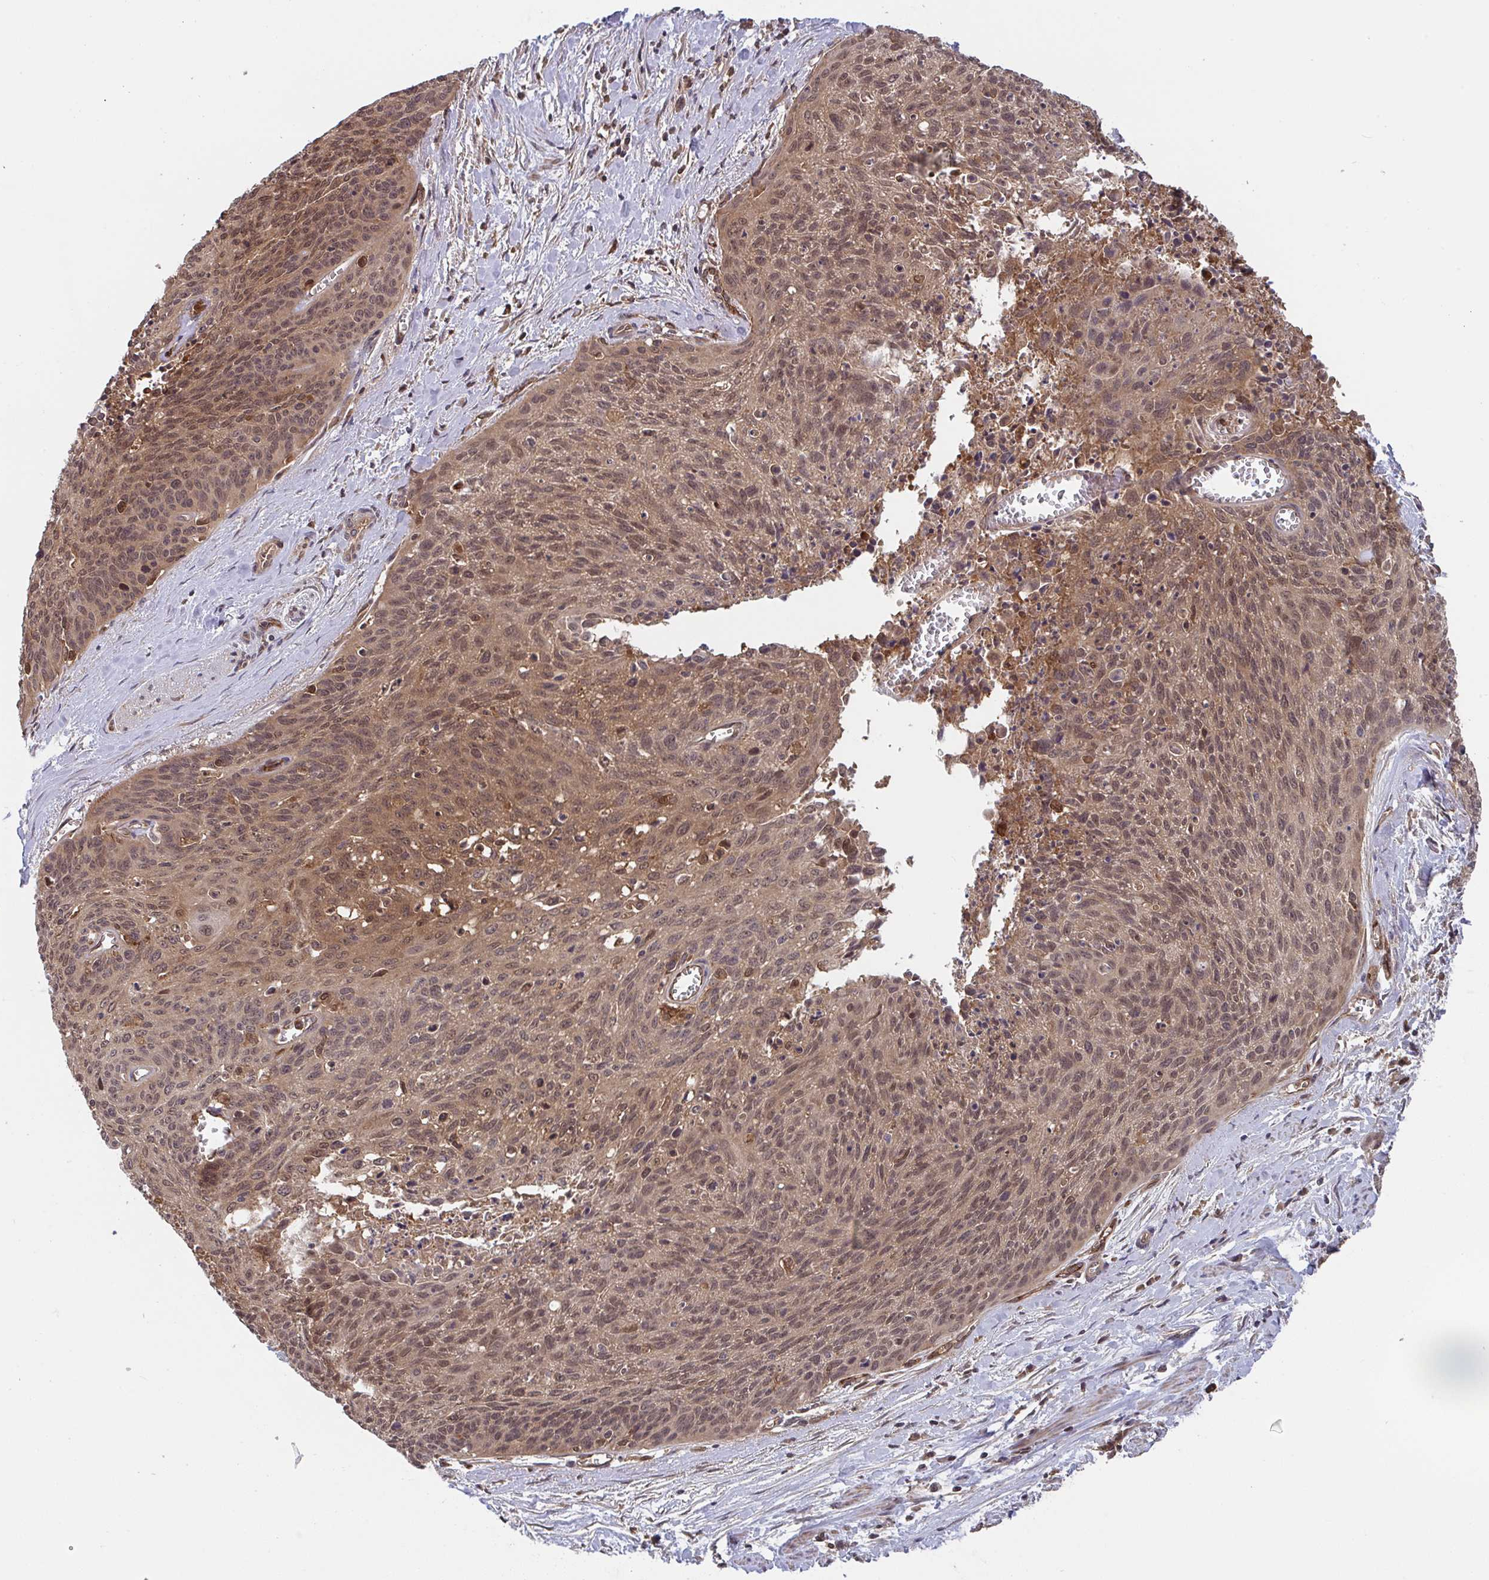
{"staining": {"intensity": "moderate", "quantity": ">75%", "location": "cytoplasmic/membranous,nuclear"}, "tissue": "cervical cancer", "cell_type": "Tumor cells", "image_type": "cancer", "snomed": [{"axis": "morphology", "description": "Squamous cell carcinoma, NOS"}, {"axis": "topography", "description": "Cervix"}], "caption": "An immunohistochemistry photomicrograph of tumor tissue is shown. Protein staining in brown shows moderate cytoplasmic/membranous and nuclear positivity in cervical cancer (squamous cell carcinoma) within tumor cells.", "gene": "TIGAR", "patient": {"sex": "female", "age": 55}}